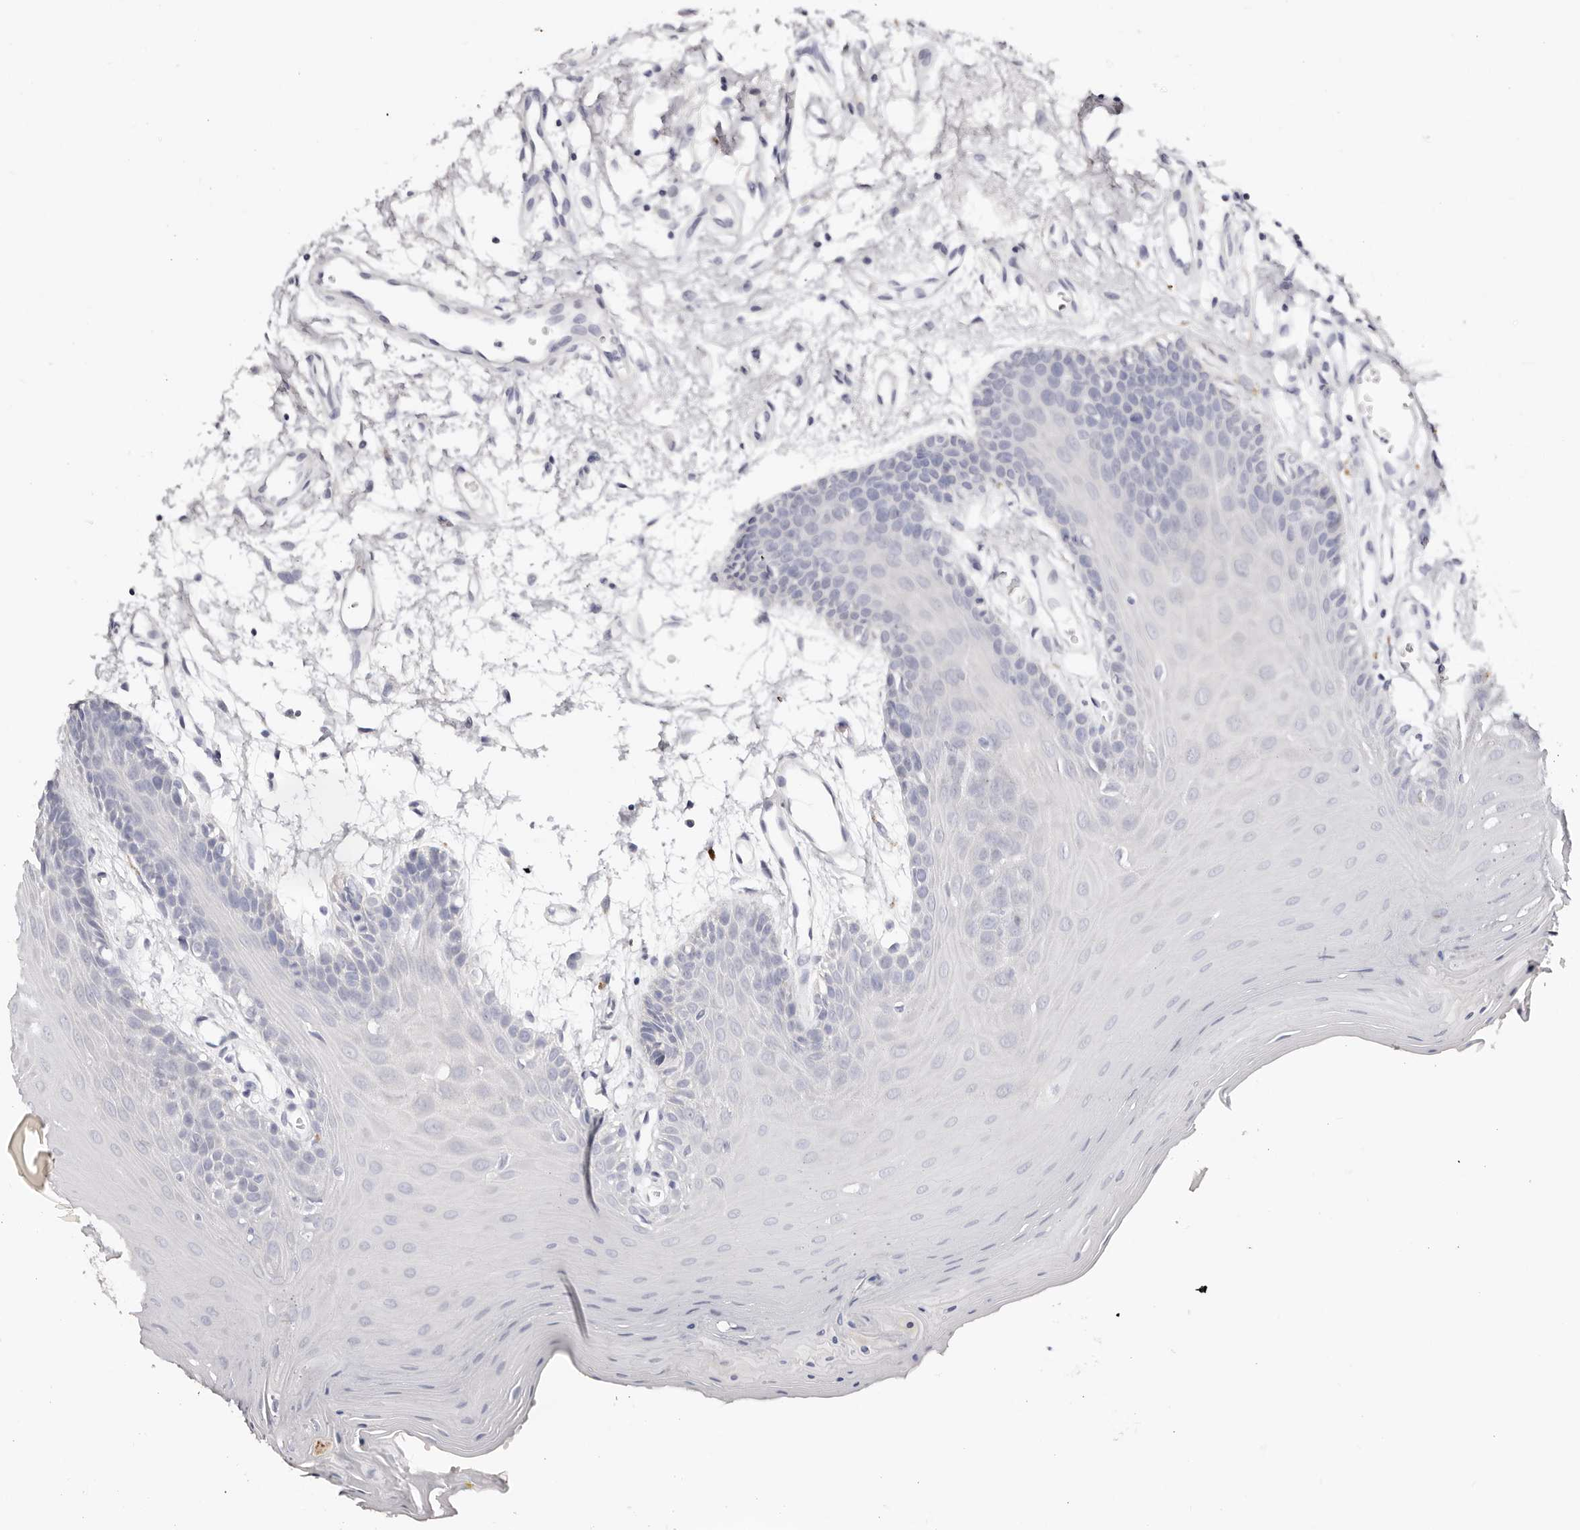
{"staining": {"intensity": "negative", "quantity": "none", "location": "none"}, "tissue": "oral mucosa", "cell_type": "Squamous epithelial cells", "image_type": "normal", "snomed": [{"axis": "morphology", "description": "Normal tissue, NOS"}, {"axis": "morphology", "description": "Squamous cell carcinoma, NOS"}, {"axis": "topography", "description": "Skeletal muscle"}, {"axis": "topography", "description": "Oral tissue"}, {"axis": "topography", "description": "Salivary gland"}, {"axis": "topography", "description": "Head-Neck"}], "caption": "Photomicrograph shows no significant protein positivity in squamous epithelial cells of unremarkable oral mucosa. The staining was performed using DAB to visualize the protein expression in brown, while the nuclei were stained in blue with hematoxylin (Magnification: 20x).", "gene": "AKNAD1", "patient": {"sex": "male", "age": 54}}